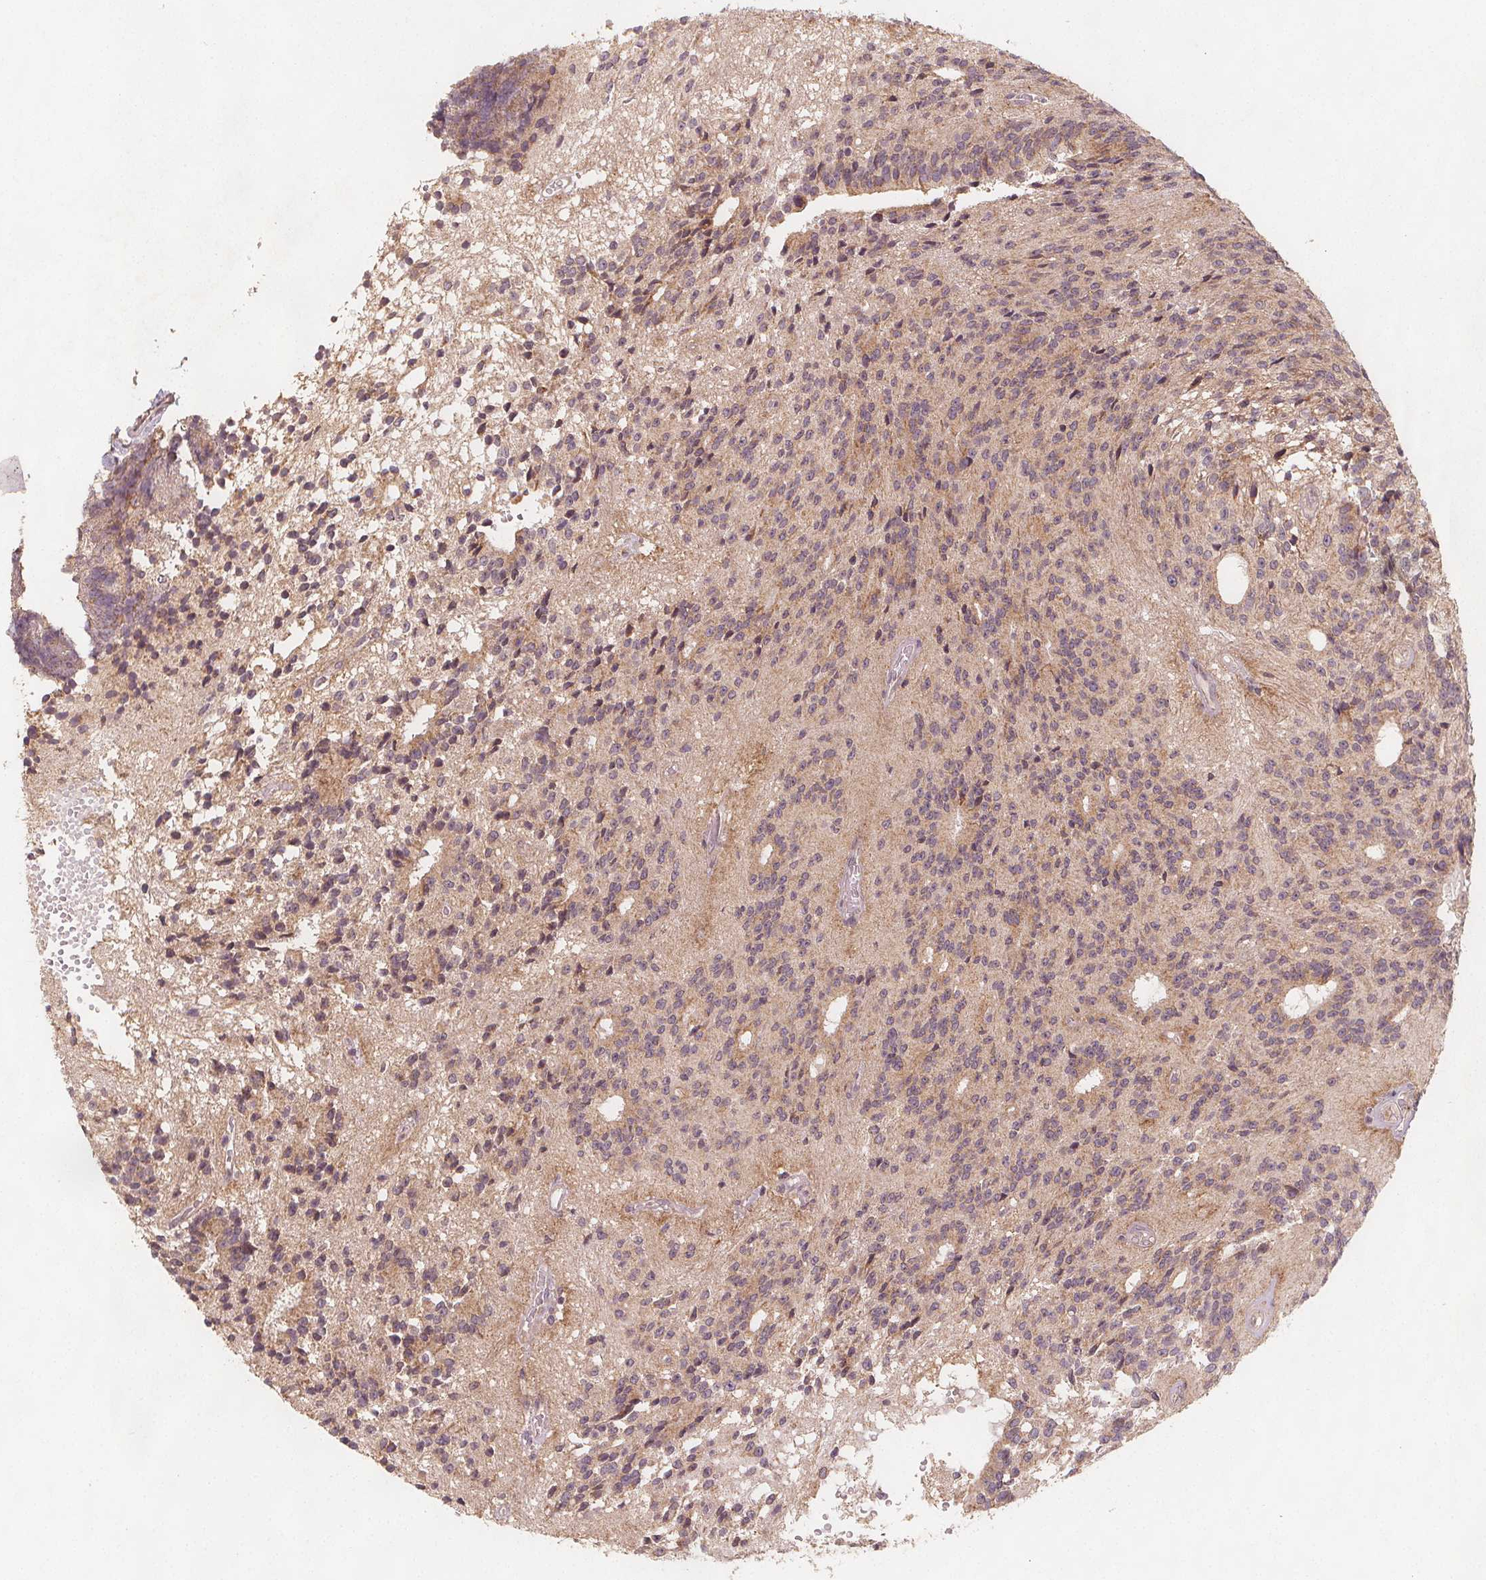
{"staining": {"intensity": "weak", "quantity": "25%-75%", "location": "cytoplasmic/membranous"}, "tissue": "glioma", "cell_type": "Tumor cells", "image_type": "cancer", "snomed": [{"axis": "morphology", "description": "Glioma, malignant, Low grade"}, {"axis": "topography", "description": "Brain"}], "caption": "Protein expression by immunohistochemistry reveals weak cytoplasmic/membranous staining in about 25%-75% of tumor cells in glioma.", "gene": "NCSTN", "patient": {"sex": "male", "age": 31}}